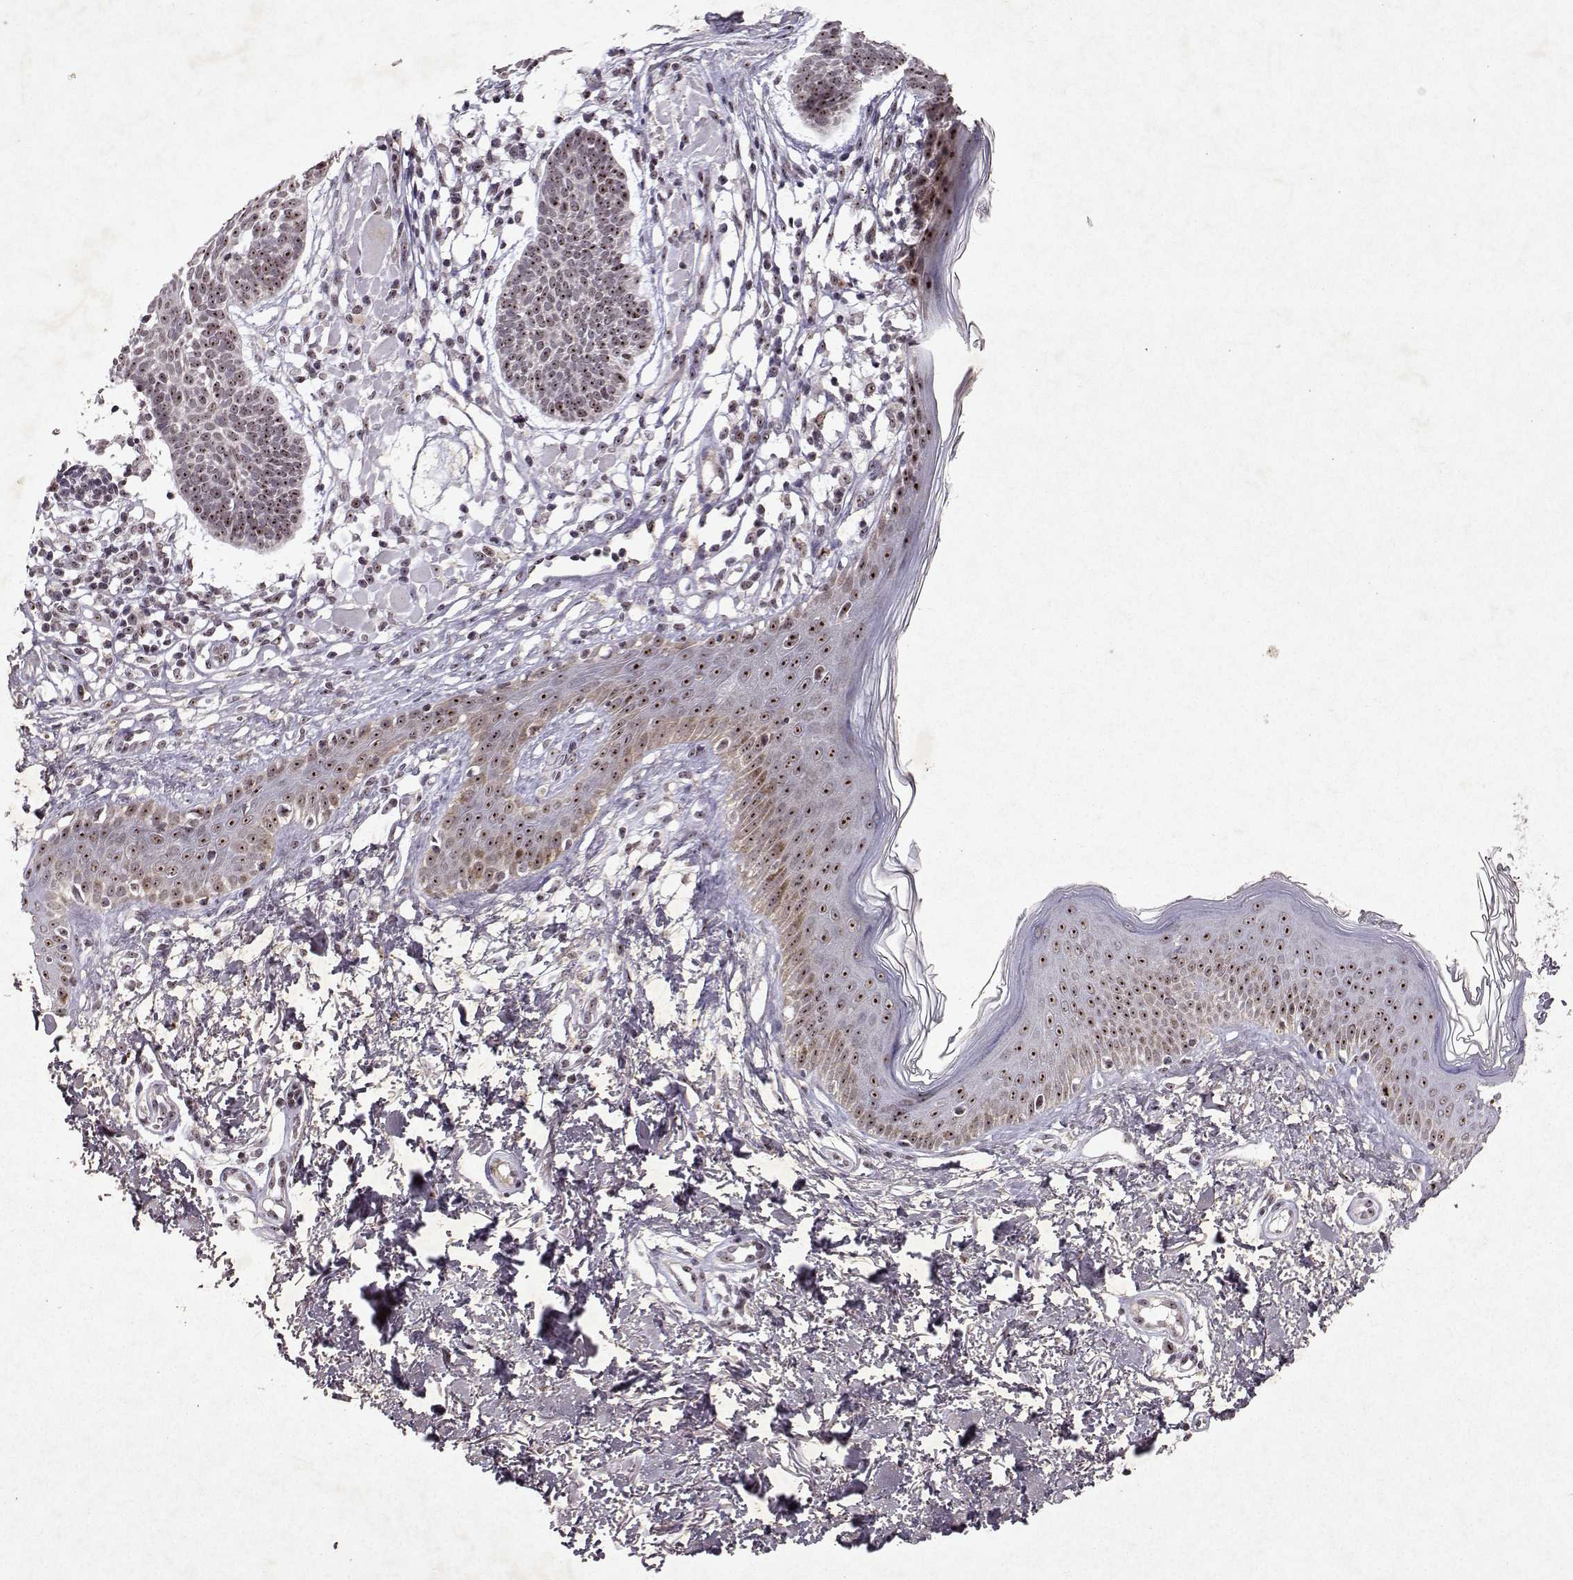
{"staining": {"intensity": "moderate", "quantity": ">75%", "location": "nuclear"}, "tissue": "skin cancer", "cell_type": "Tumor cells", "image_type": "cancer", "snomed": [{"axis": "morphology", "description": "Basal cell carcinoma"}, {"axis": "topography", "description": "Skin"}], "caption": "The immunohistochemical stain highlights moderate nuclear expression in tumor cells of skin cancer (basal cell carcinoma) tissue.", "gene": "DDX56", "patient": {"sex": "male", "age": 85}}